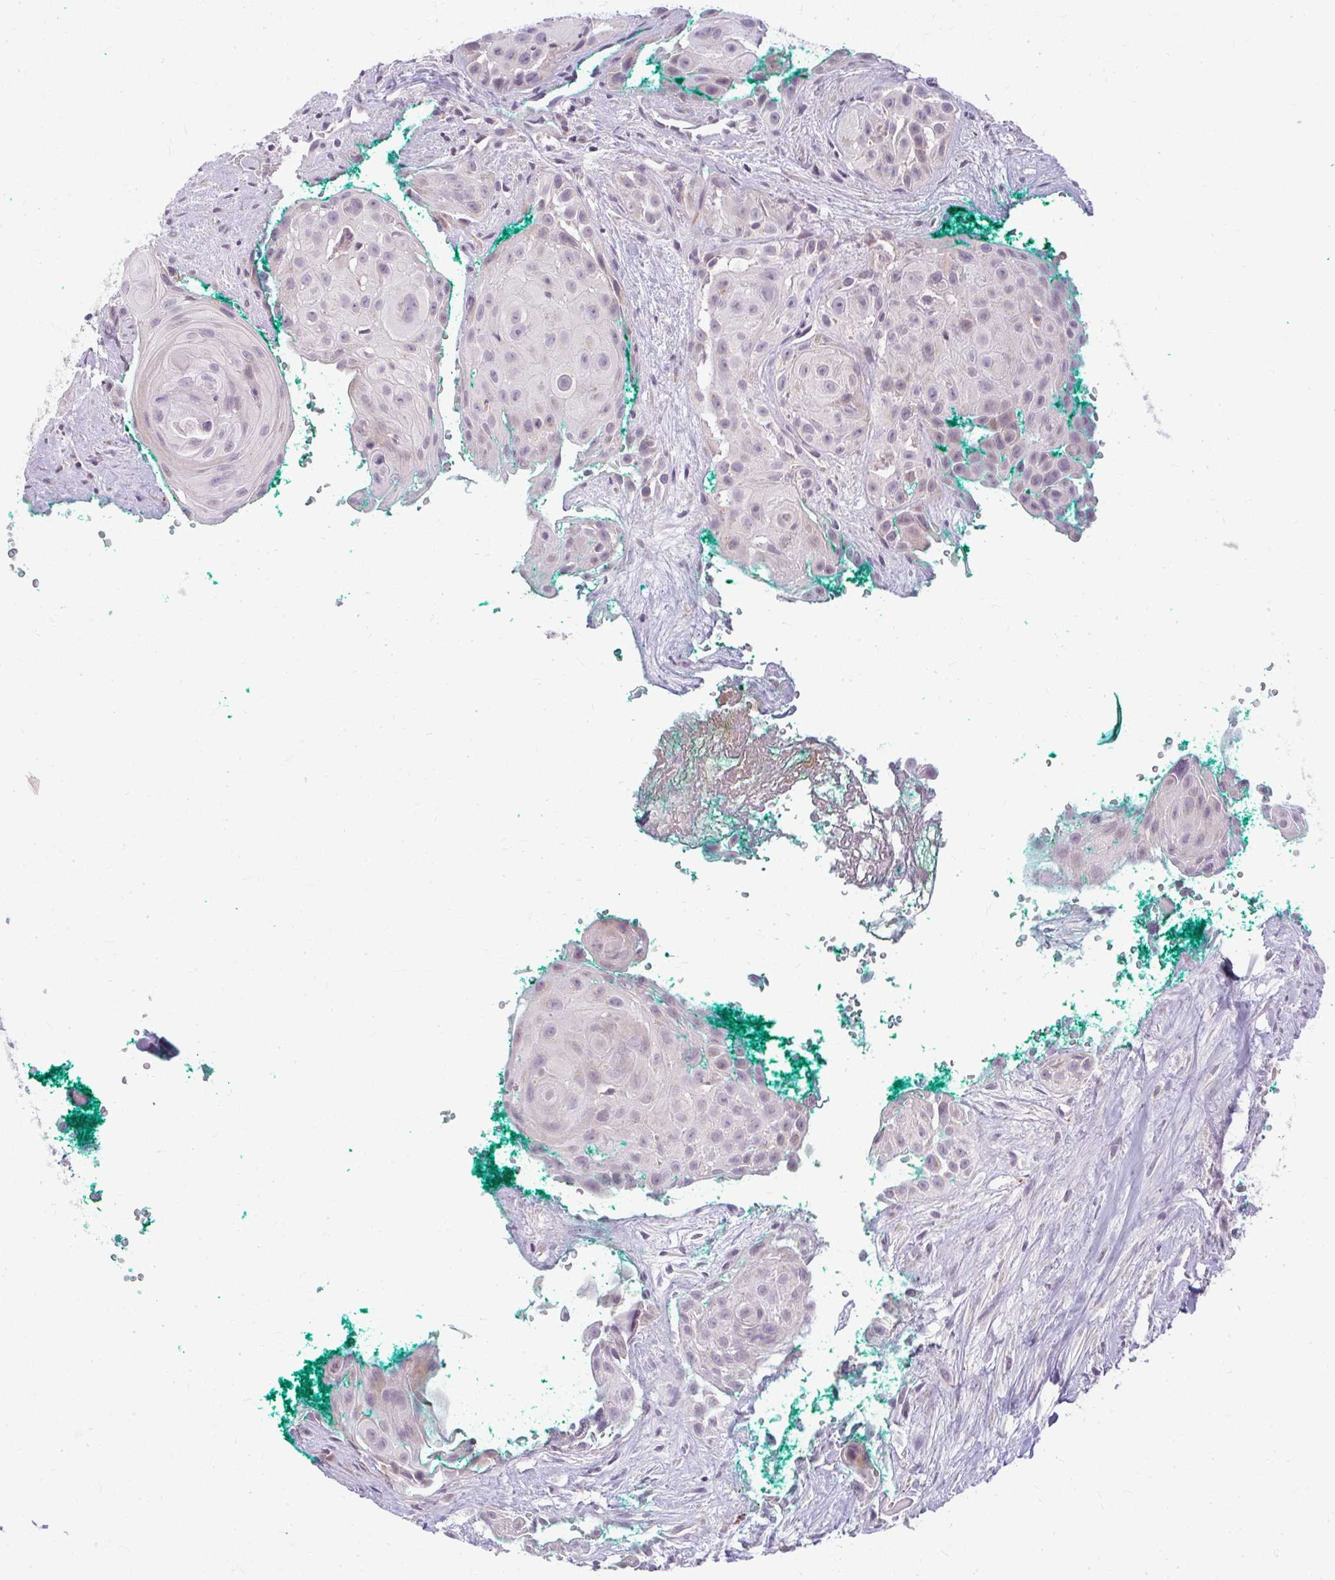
{"staining": {"intensity": "negative", "quantity": "none", "location": "none"}, "tissue": "head and neck cancer", "cell_type": "Tumor cells", "image_type": "cancer", "snomed": [{"axis": "morphology", "description": "Squamous cell carcinoma, NOS"}, {"axis": "topography", "description": "Head-Neck"}], "caption": "Head and neck cancer (squamous cell carcinoma) was stained to show a protein in brown. There is no significant expression in tumor cells.", "gene": "ZFYVE26", "patient": {"sex": "male", "age": 83}}